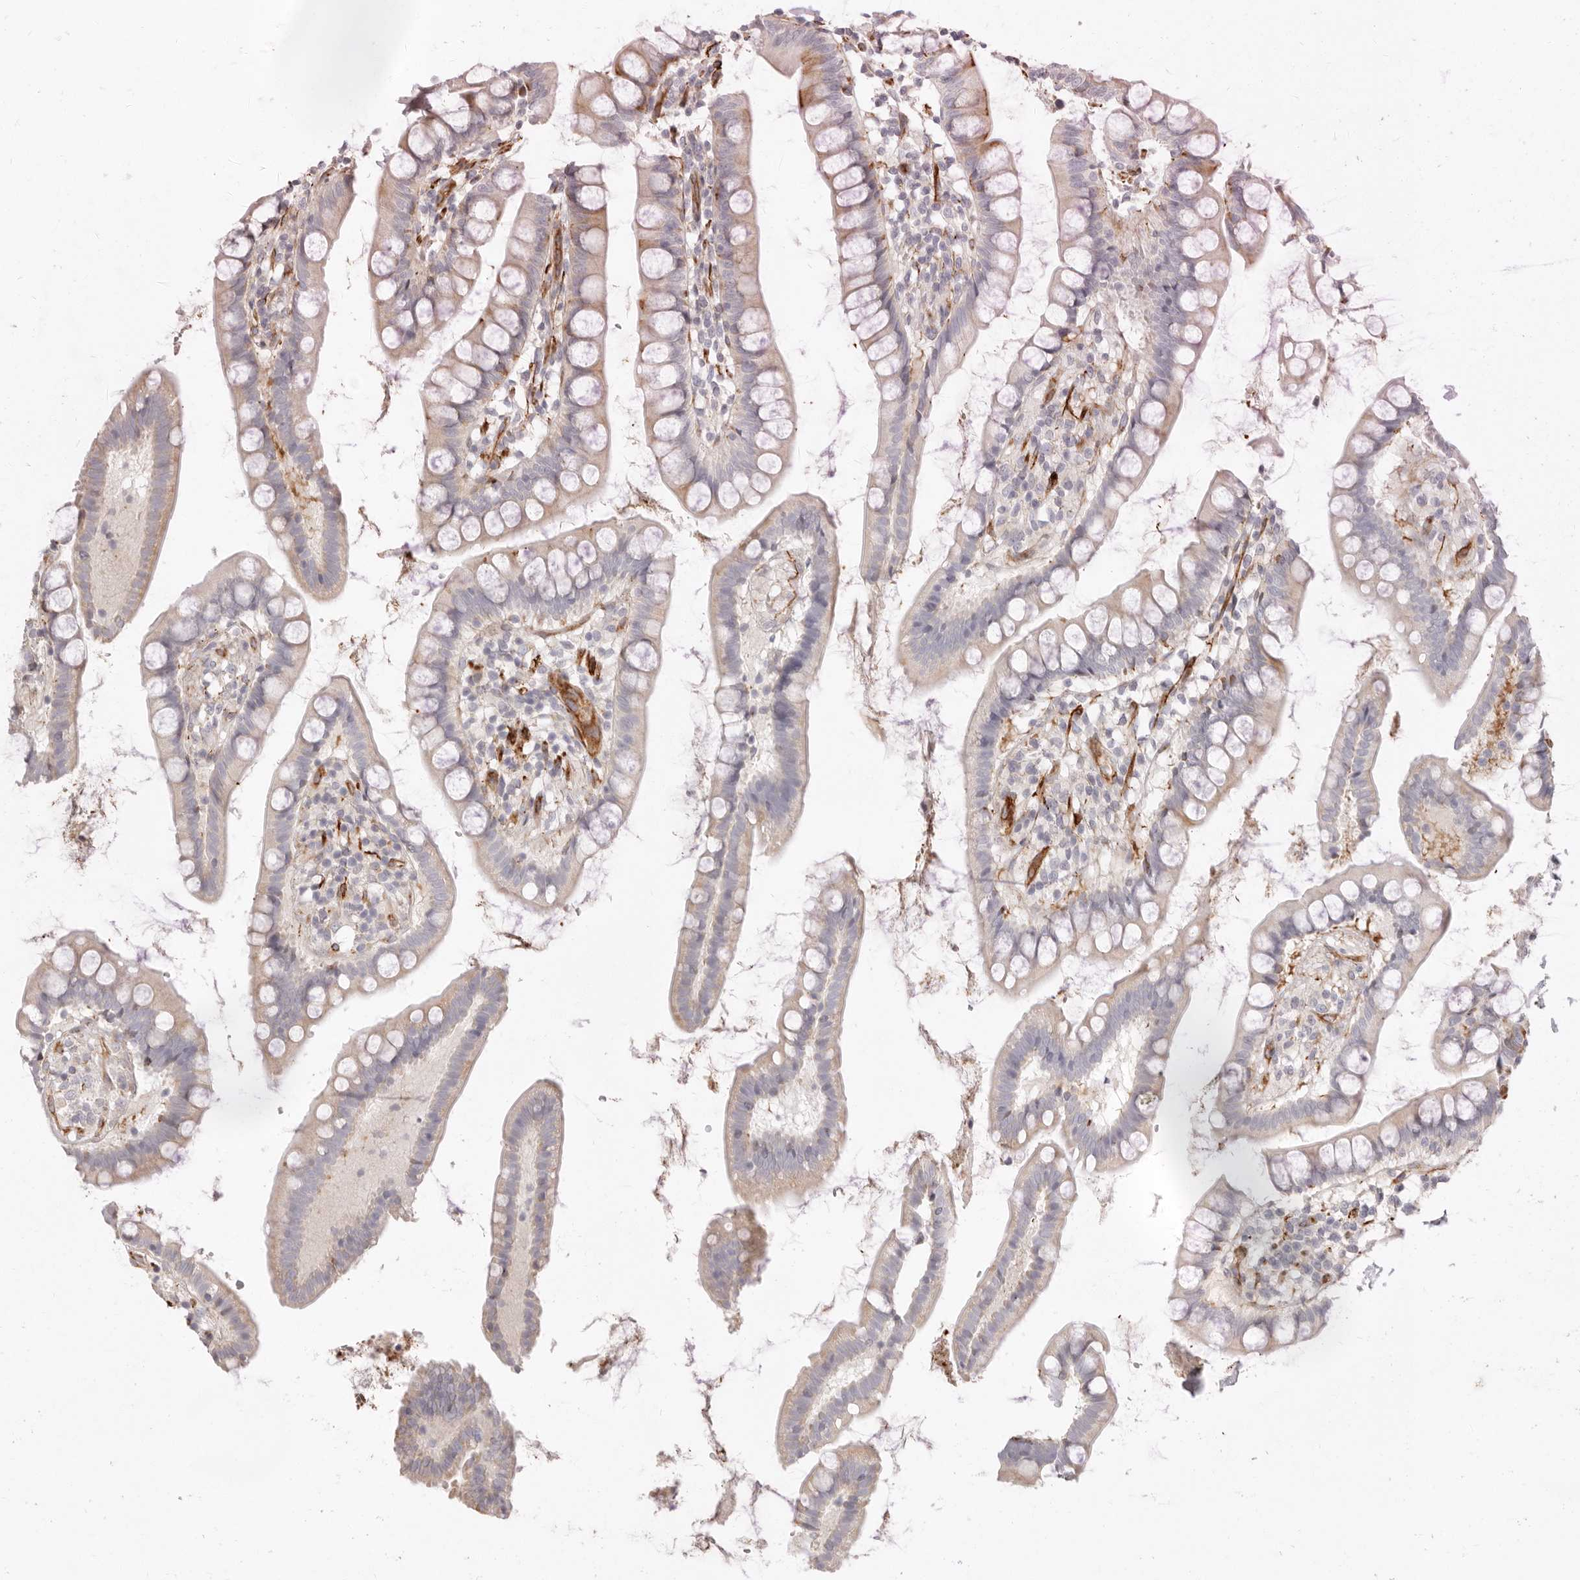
{"staining": {"intensity": "weak", "quantity": "<25%", "location": "cytoplasmic/membranous"}, "tissue": "small intestine", "cell_type": "Glandular cells", "image_type": "normal", "snomed": [{"axis": "morphology", "description": "Normal tissue, NOS"}, {"axis": "topography", "description": "Small intestine"}], "caption": "This is an immunohistochemistry image of unremarkable small intestine. There is no expression in glandular cells.", "gene": "SASS6", "patient": {"sex": "female", "age": 84}}